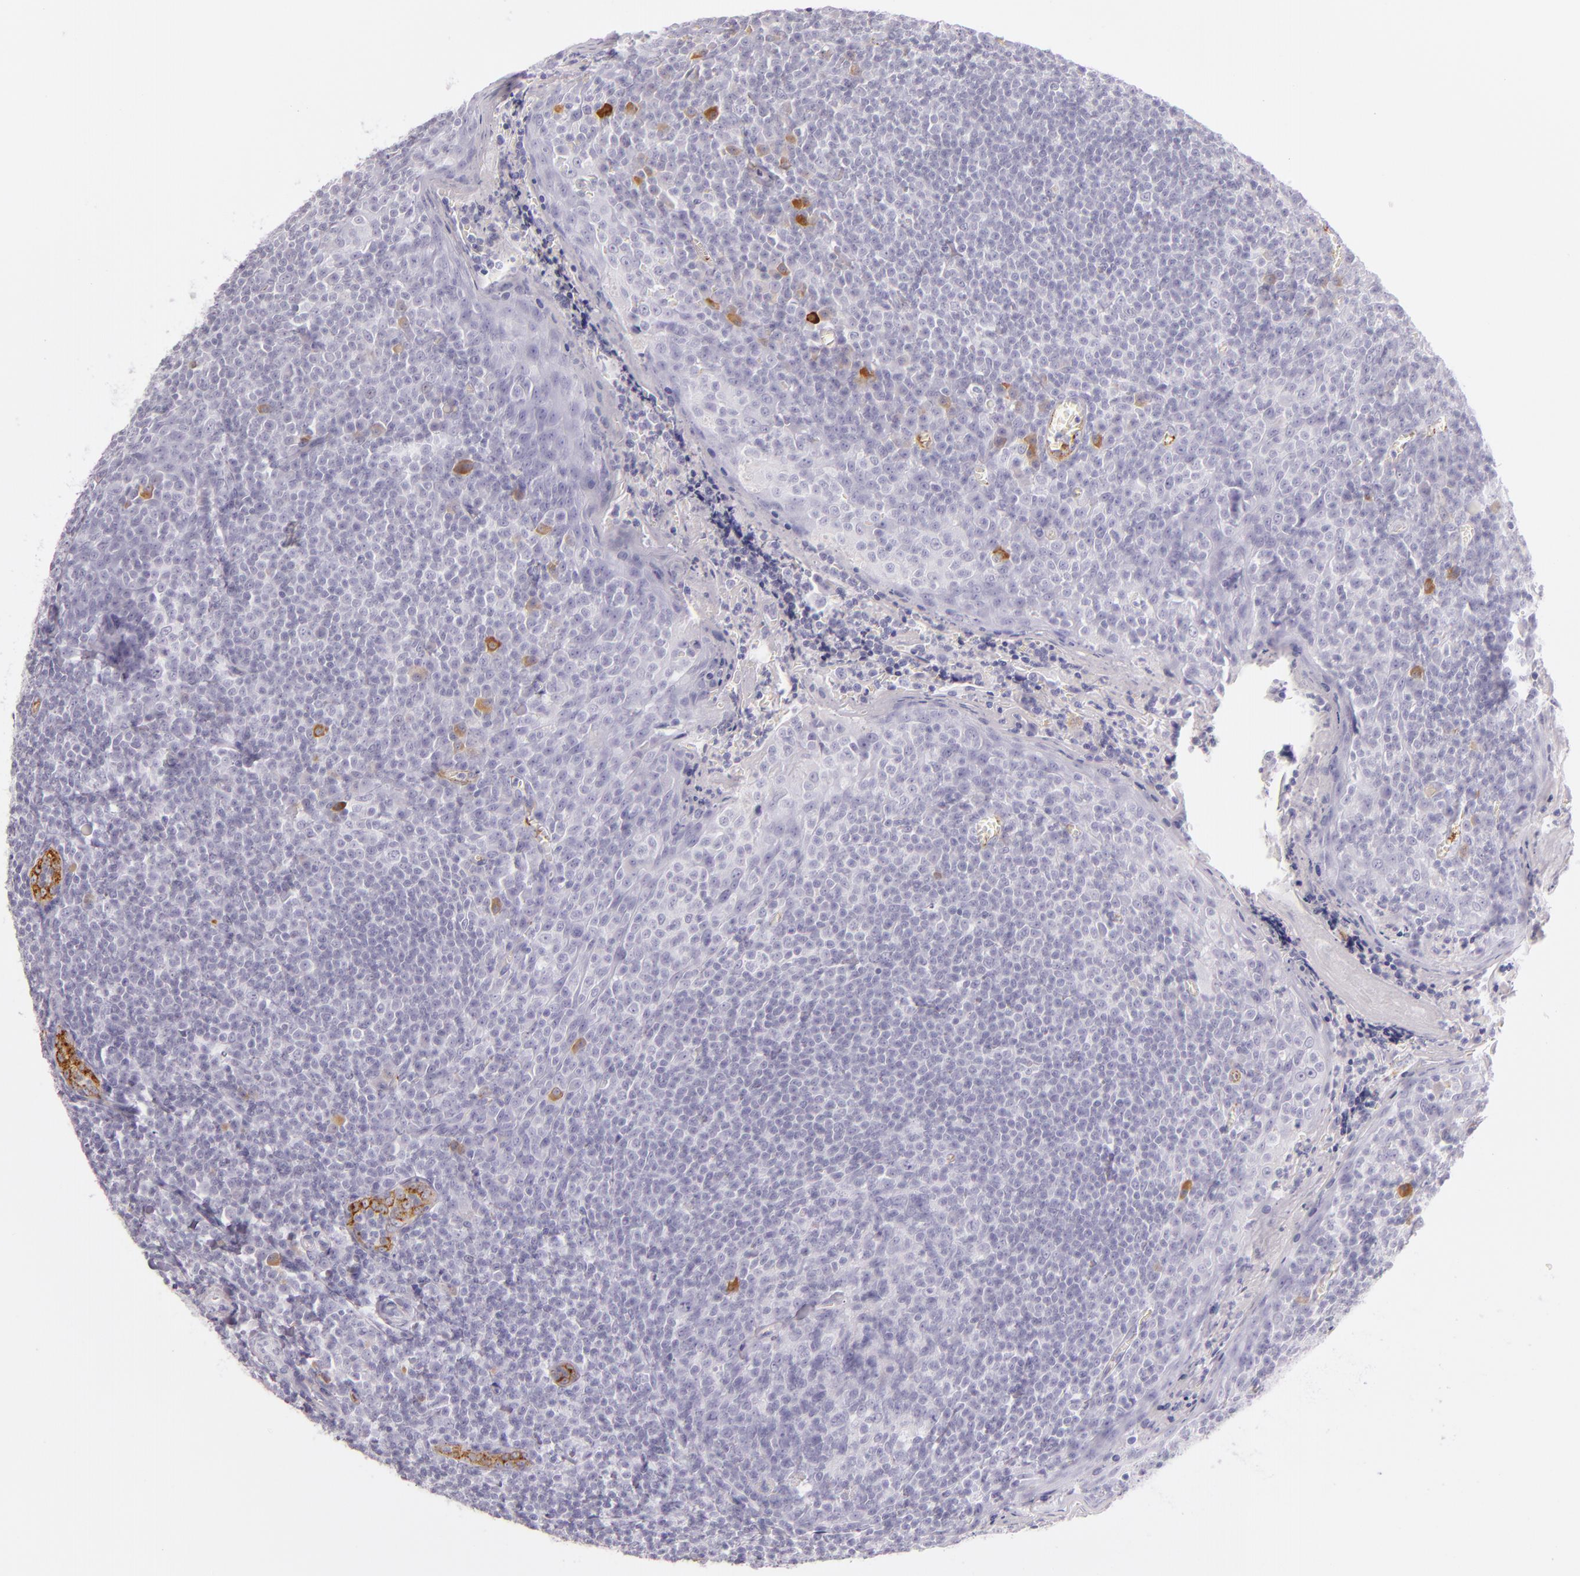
{"staining": {"intensity": "negative", "quantity": "none", "location": "none"}, "tissue": "tonsil", "cell_type": "Germinal center cells", "image_type": "normal", "snomed": [{"axis": "morphology", "description": "Normal tissue, NOS"}, {"axis": "topography", "description": "Tonsil"}], "caption": "IHC of unremarkable tonsil reveals no expression in germinal center cells.", "gene": "SELP", "patient": {"sex": "male", "age": 31}}